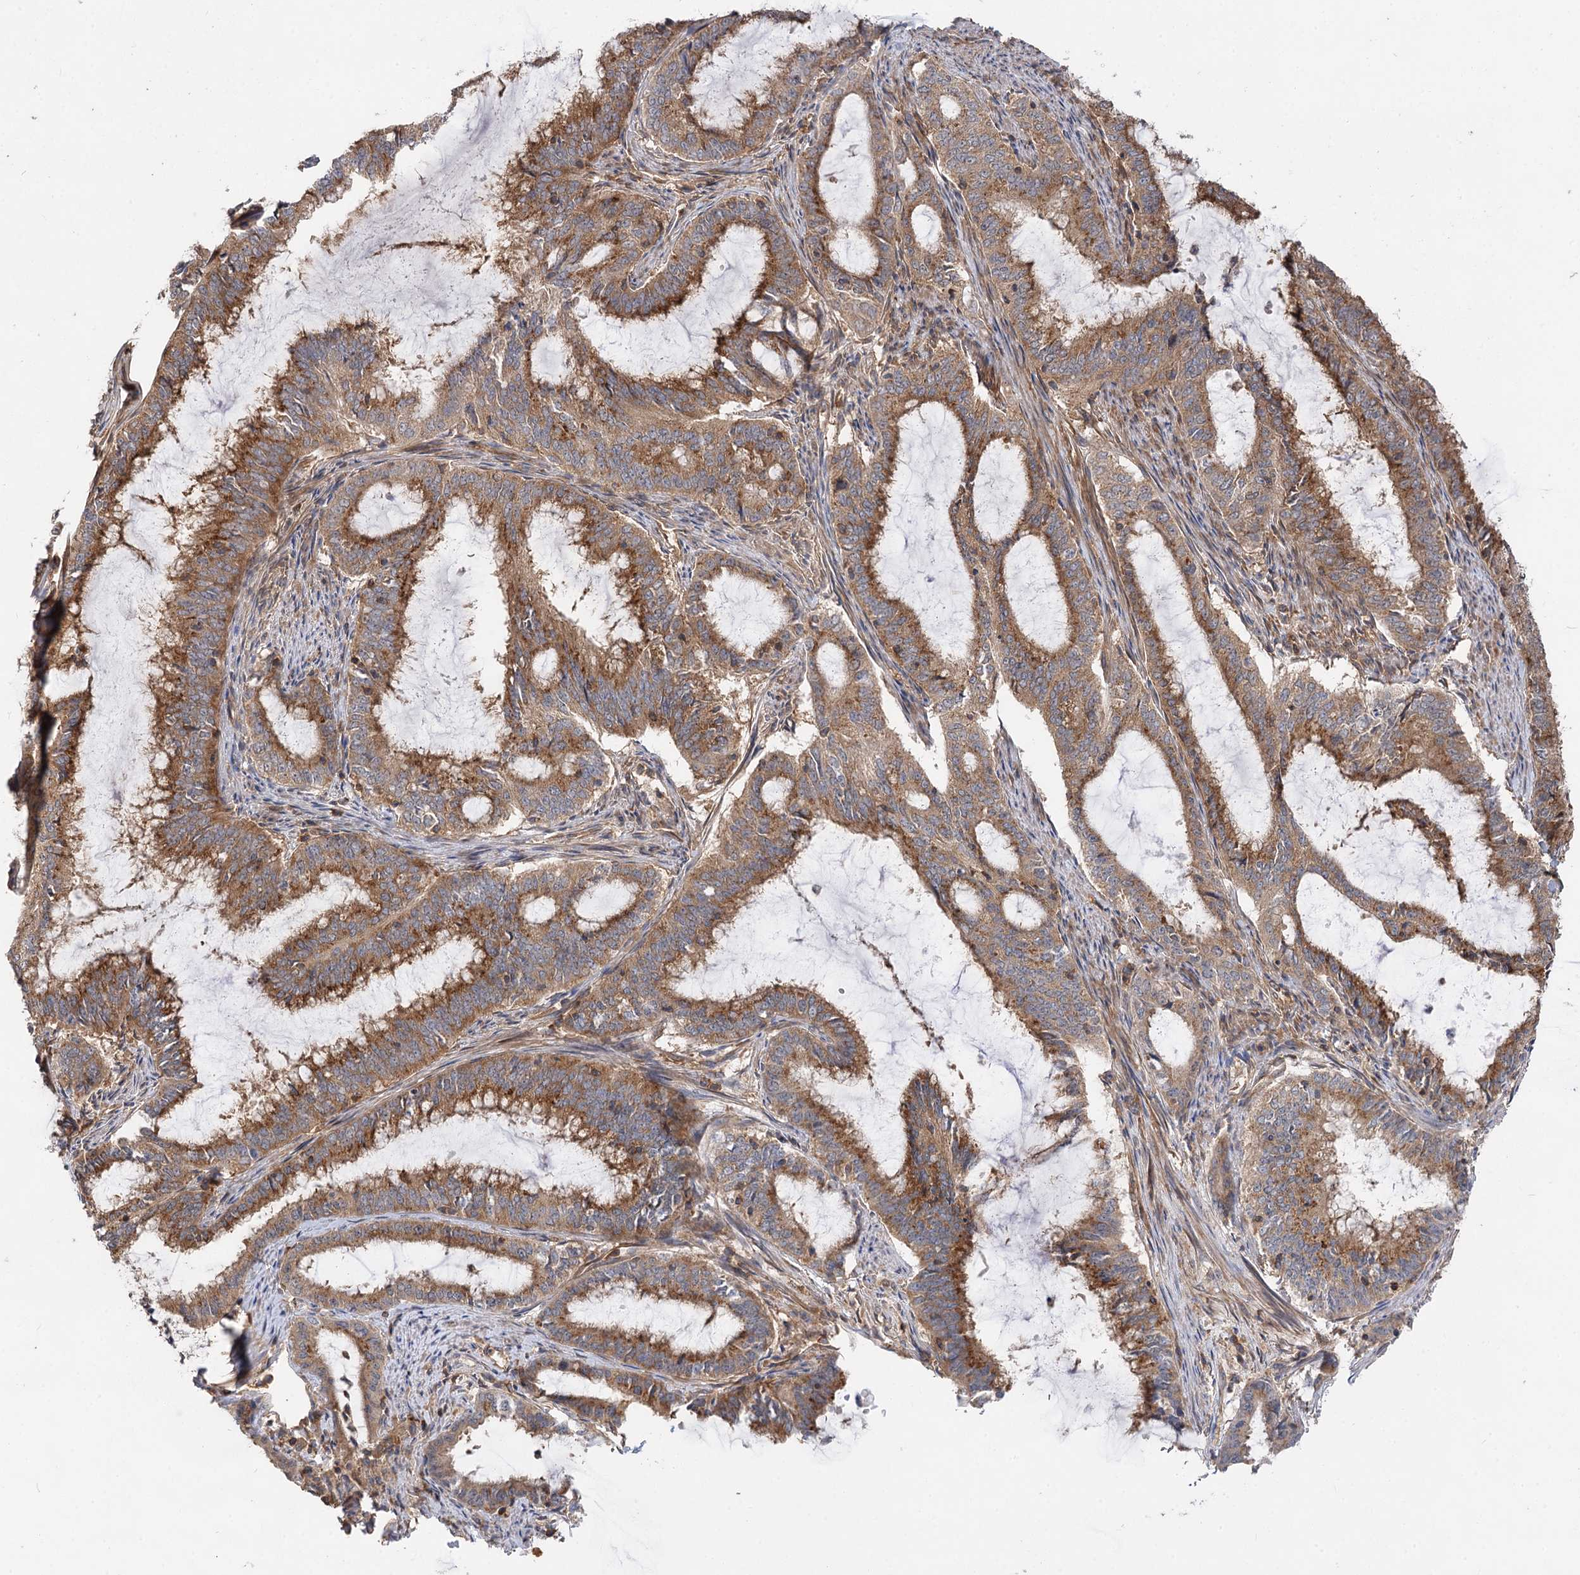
{"staining": {"intensity": "moderate", "quantity": ">75%", "location": "cytoplasmic/membranous"}, "tissue": "endometrial cancer", "cell_type": "Tumor cells", "image_type": "cancer", "snomed": [{"axis": "morphology", "description": "Adenocarcinoma, NOS"}, {"axis": "topography", "description": "Endometrium"}], "caption": "High-magnification brightfield microscopy of endometrial cancer (adenocarcinoma) stained with DAB (3,3'-diaminobenzidine) (brown) and counterstained with hematoxylin (blue). tumor cells exhibit moderate cytoplasmic/membranous positivity is present in approximately>75% of cells.", "gene": "PACS1", "patient": {"sex": "female", "age": 51}}